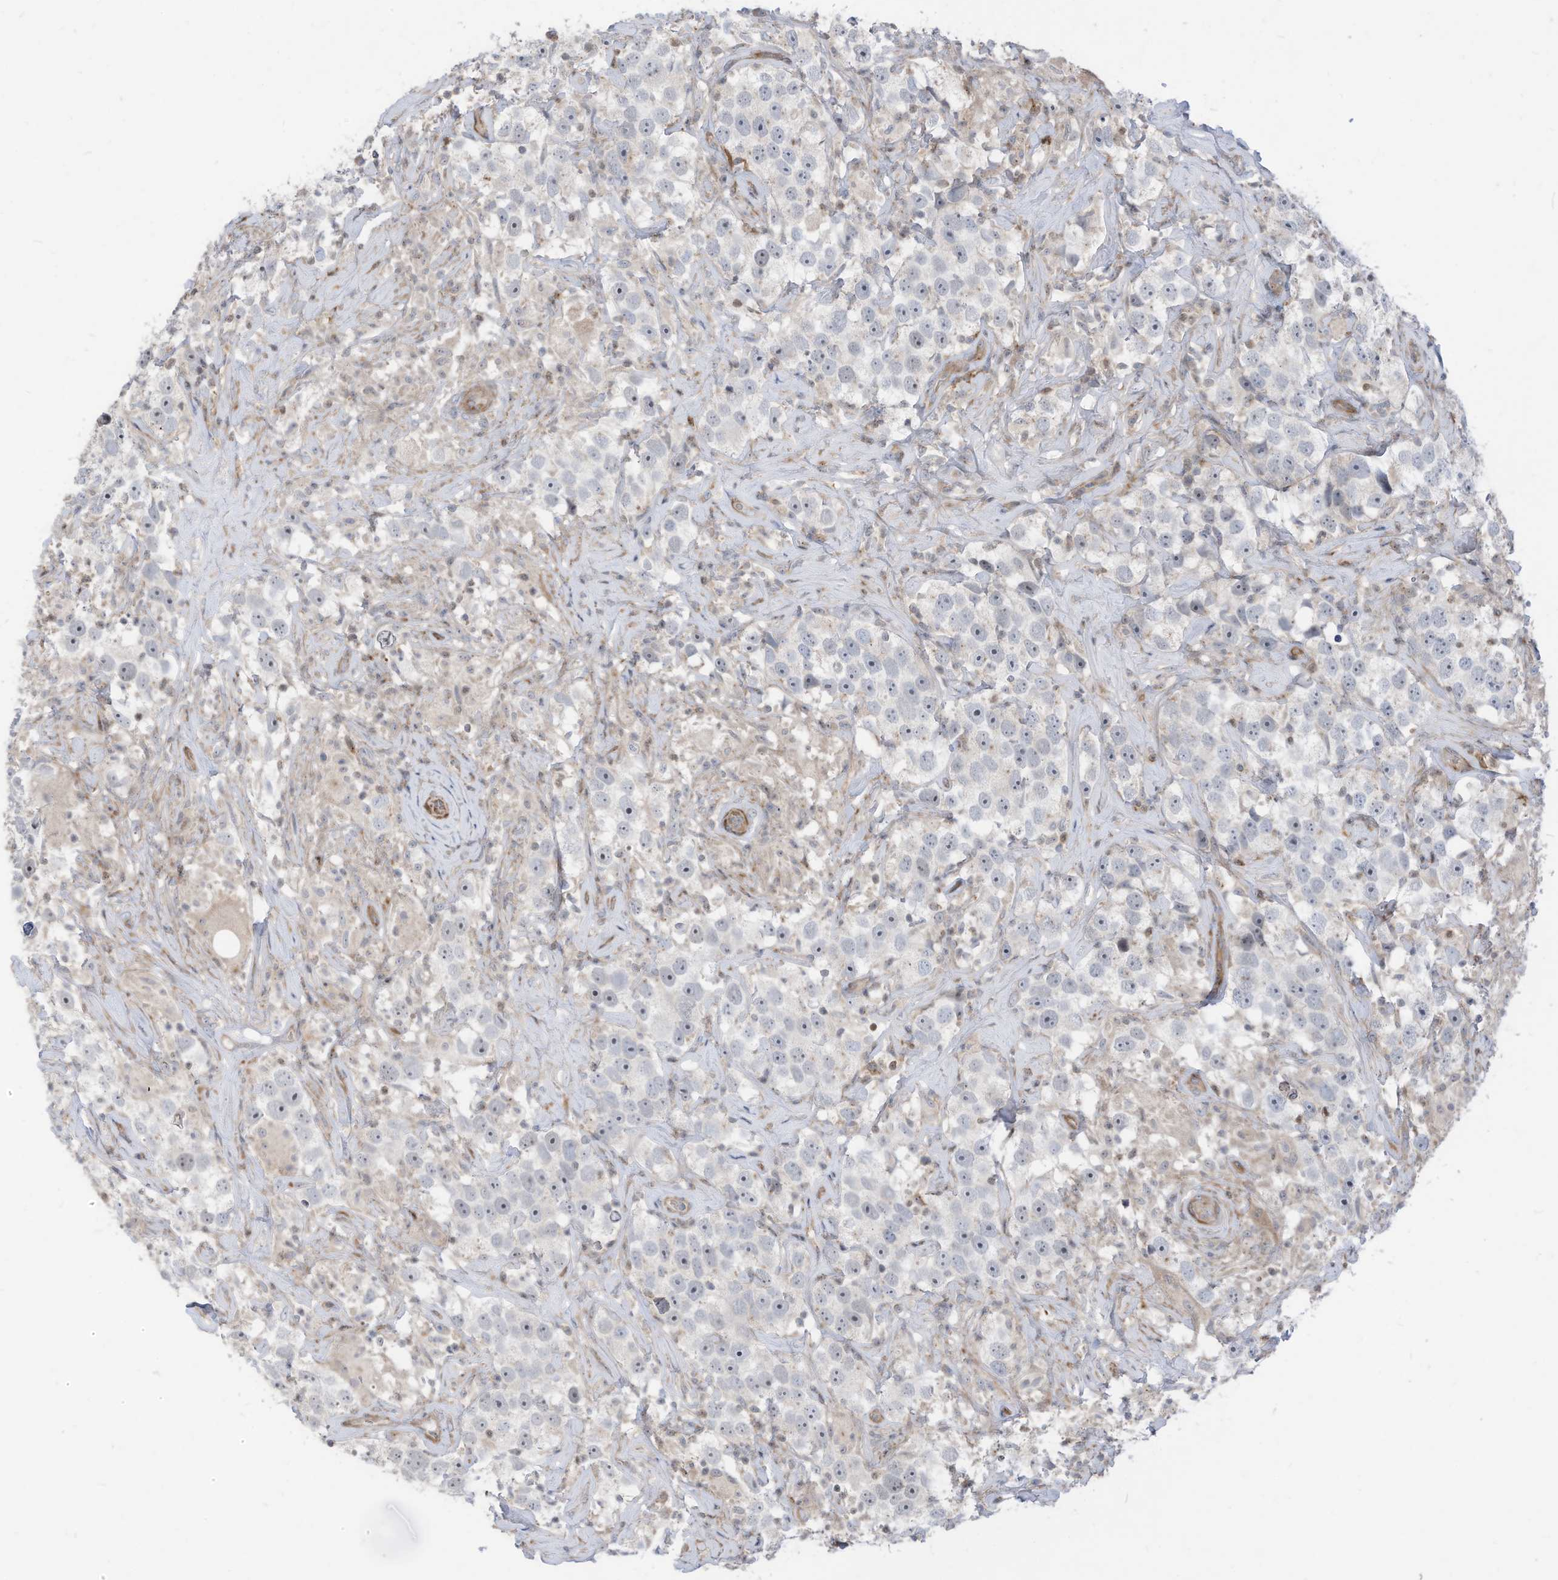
{"staining": {"intensity": "negative", "quantity": "none", "location": "none"}, "tissue": "testis cancer", "cell_type": "Tumor cells", "image_type": "cancer", "snomed": [{"axis": "morphology", "description": "Seminoma, NOS"}, {"axis": "topography", "description": "Testis"}], "caption": "A histopathology image of human testis seminoma is negative for staining in tumor cells. The staining is performed using DAB brown chromogen with nuclei counter-stained in using hematoxylin.", "gene": "GPATCH3", "patient": {"sex": "male", "age": 49}}